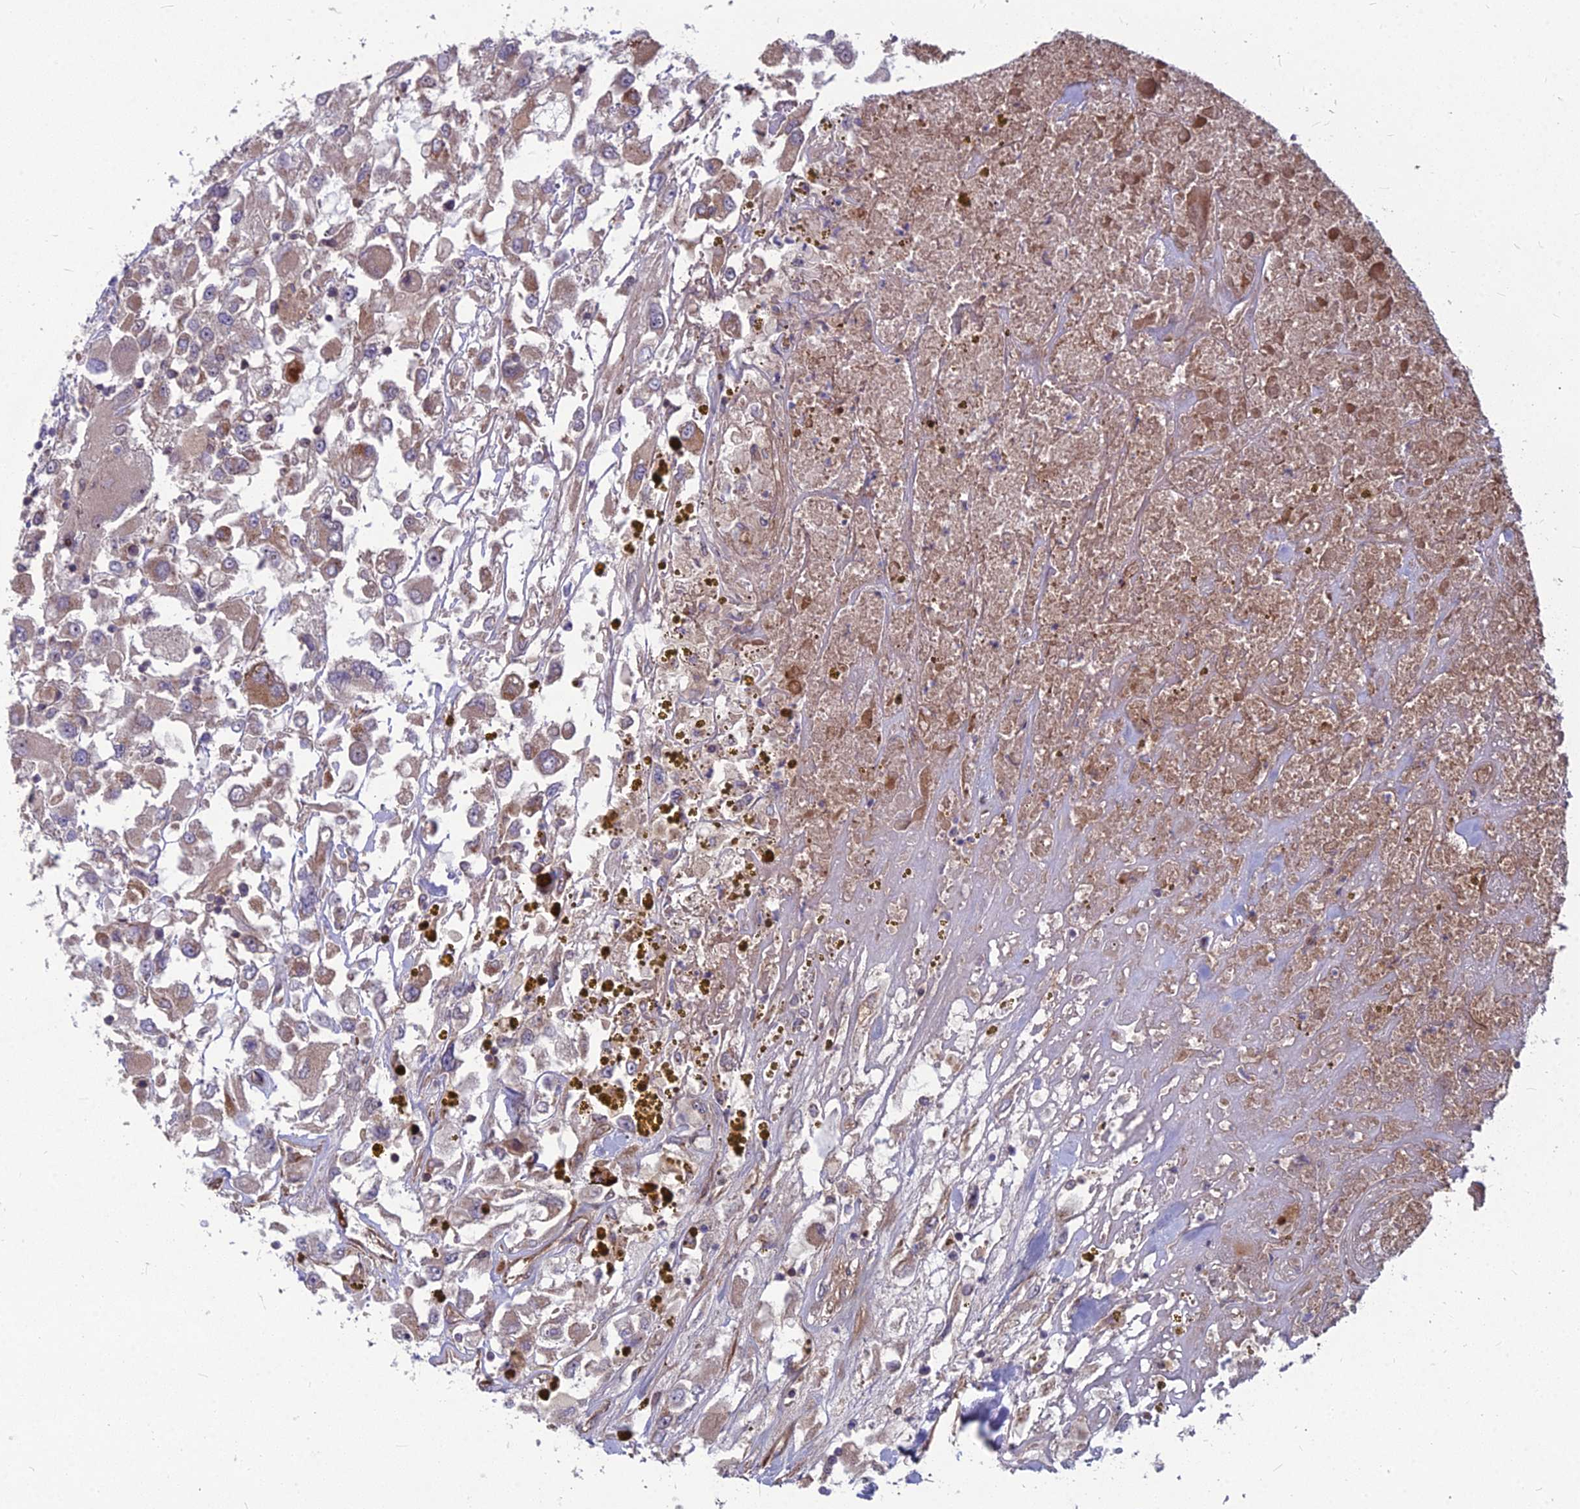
{"staining": {"intensity": "moderate", "quantity": "<25%", "location": "cytoplasmic/membranous"}, "tissue": "renal cancer", "cell_type": "Tumor cells", "image_type": "cancer", "snomed": [{"axis": "morphology", "description": "Adenocarcinoma, NOS"}, {"axis": "topography", "description": "Kidney"}], "caption": "IHC staining of renal cancer (adenocarcinoma), which displays low levels of moderate cytoplasmic/membranous positivity in about <25% of tumor cells indicating moderate cytoplasmic/membranous protein expression. The staining was performed using DAB (brown) for protein detection and nuclei were counterstained in hematoxylin (blue).", "gene": "MFSD8", "patient": {"sex": "female", "age": 52}}